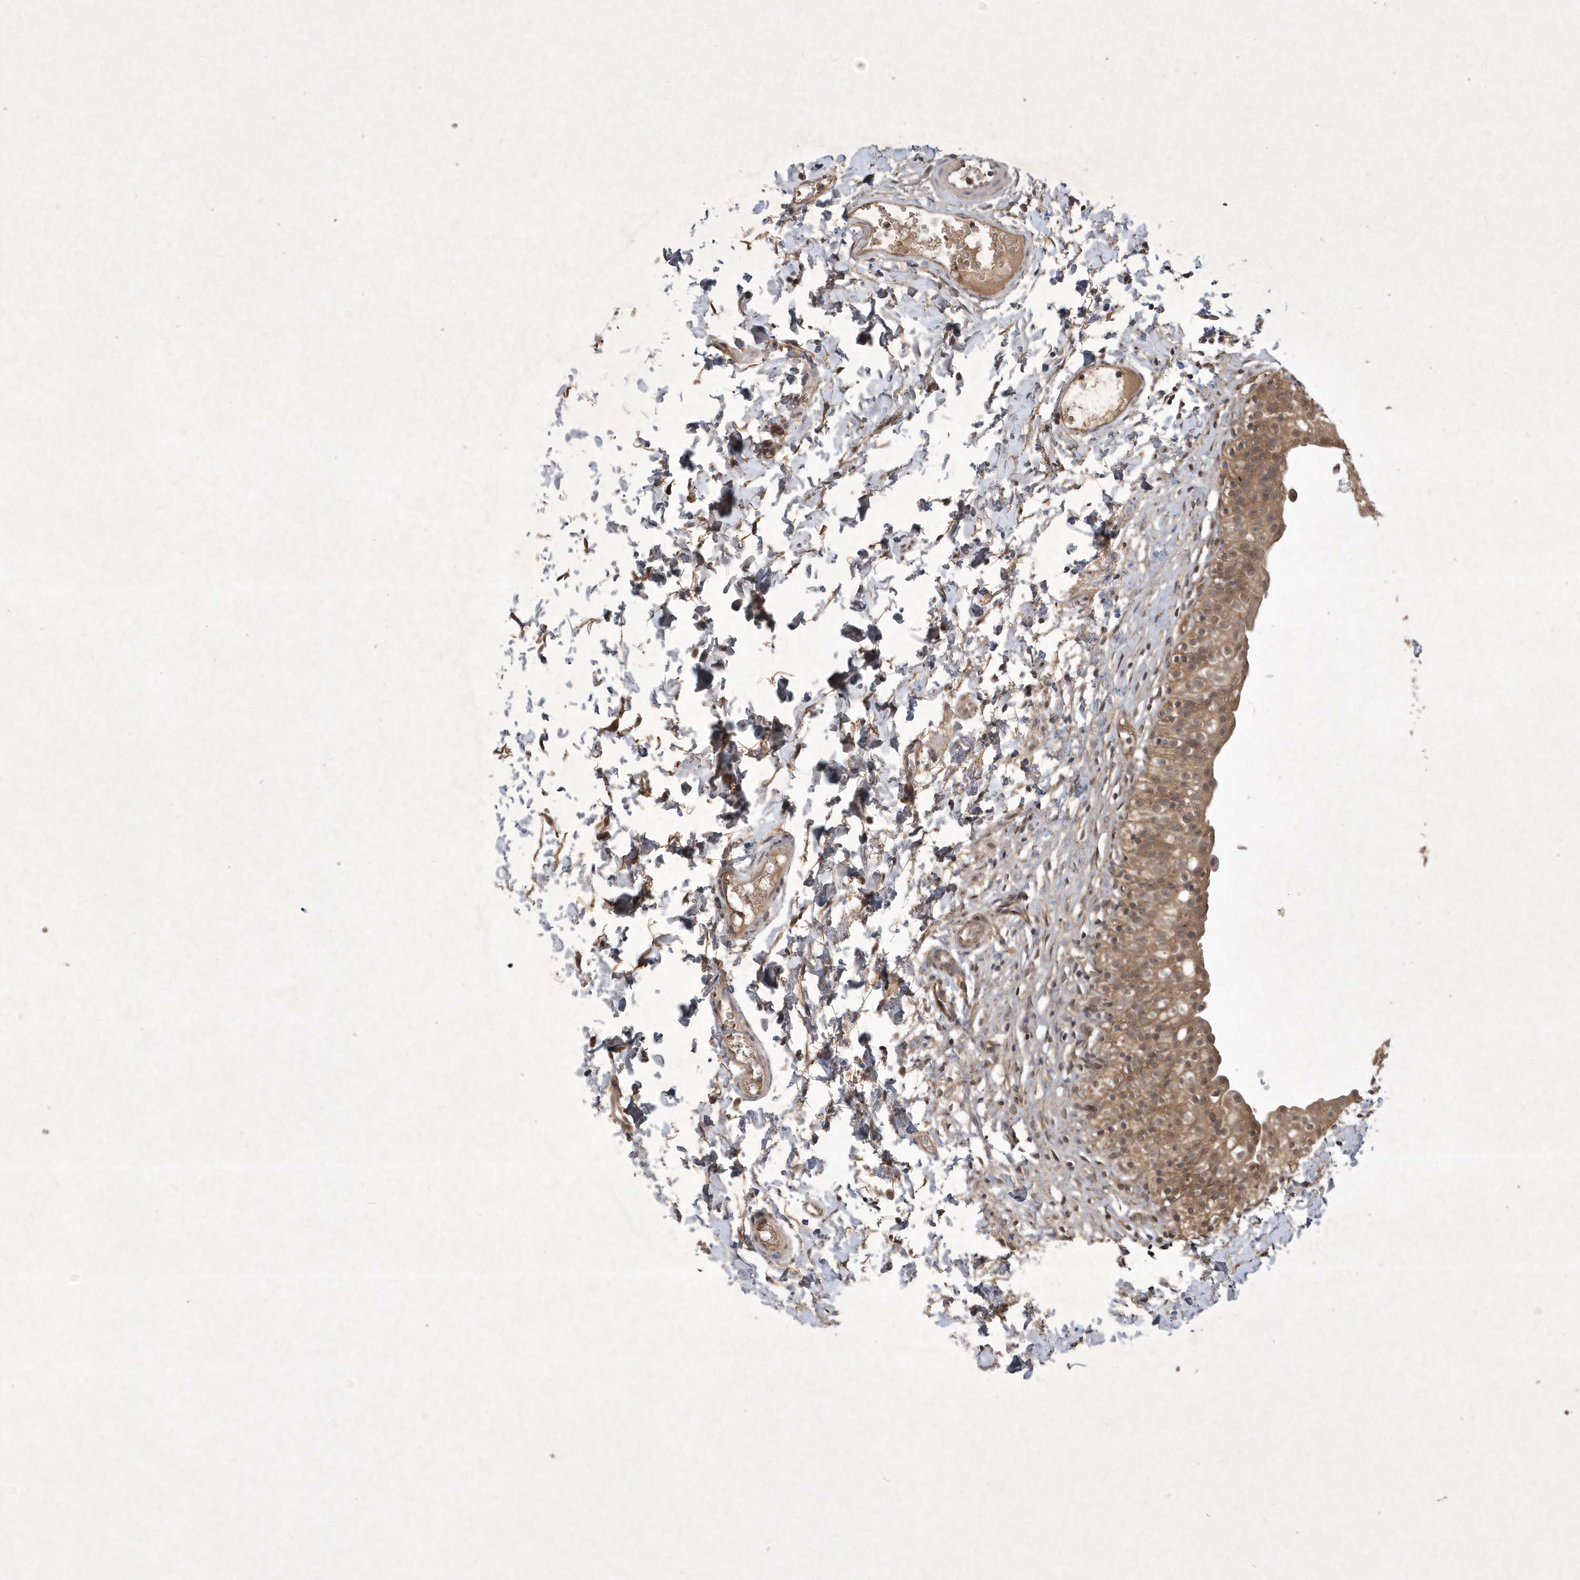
{"staining": {"intensity": "moderate", "quantity": ">75%", "location": "cytoplasmic/membranous,nuclear"}, "tissue": "urinary bladder", "cell_type": "Urothelial cells", "image_type": "normal", "snomed": [{"axis": "morphology", "description": "Normal tissue, NOS"}, {"axis": "topography", "description": "Urinary bladder"}], "caption": "Urinary bladder stained with DAB immunohistochemistry (IHC) demonstrates medium levels of moderate cytoplasmic/membranous,nuclear positivity in about >75% of urothelial cells.", "gene": "AKR7A2", "patient": {"sex": "male", "age": 55}}